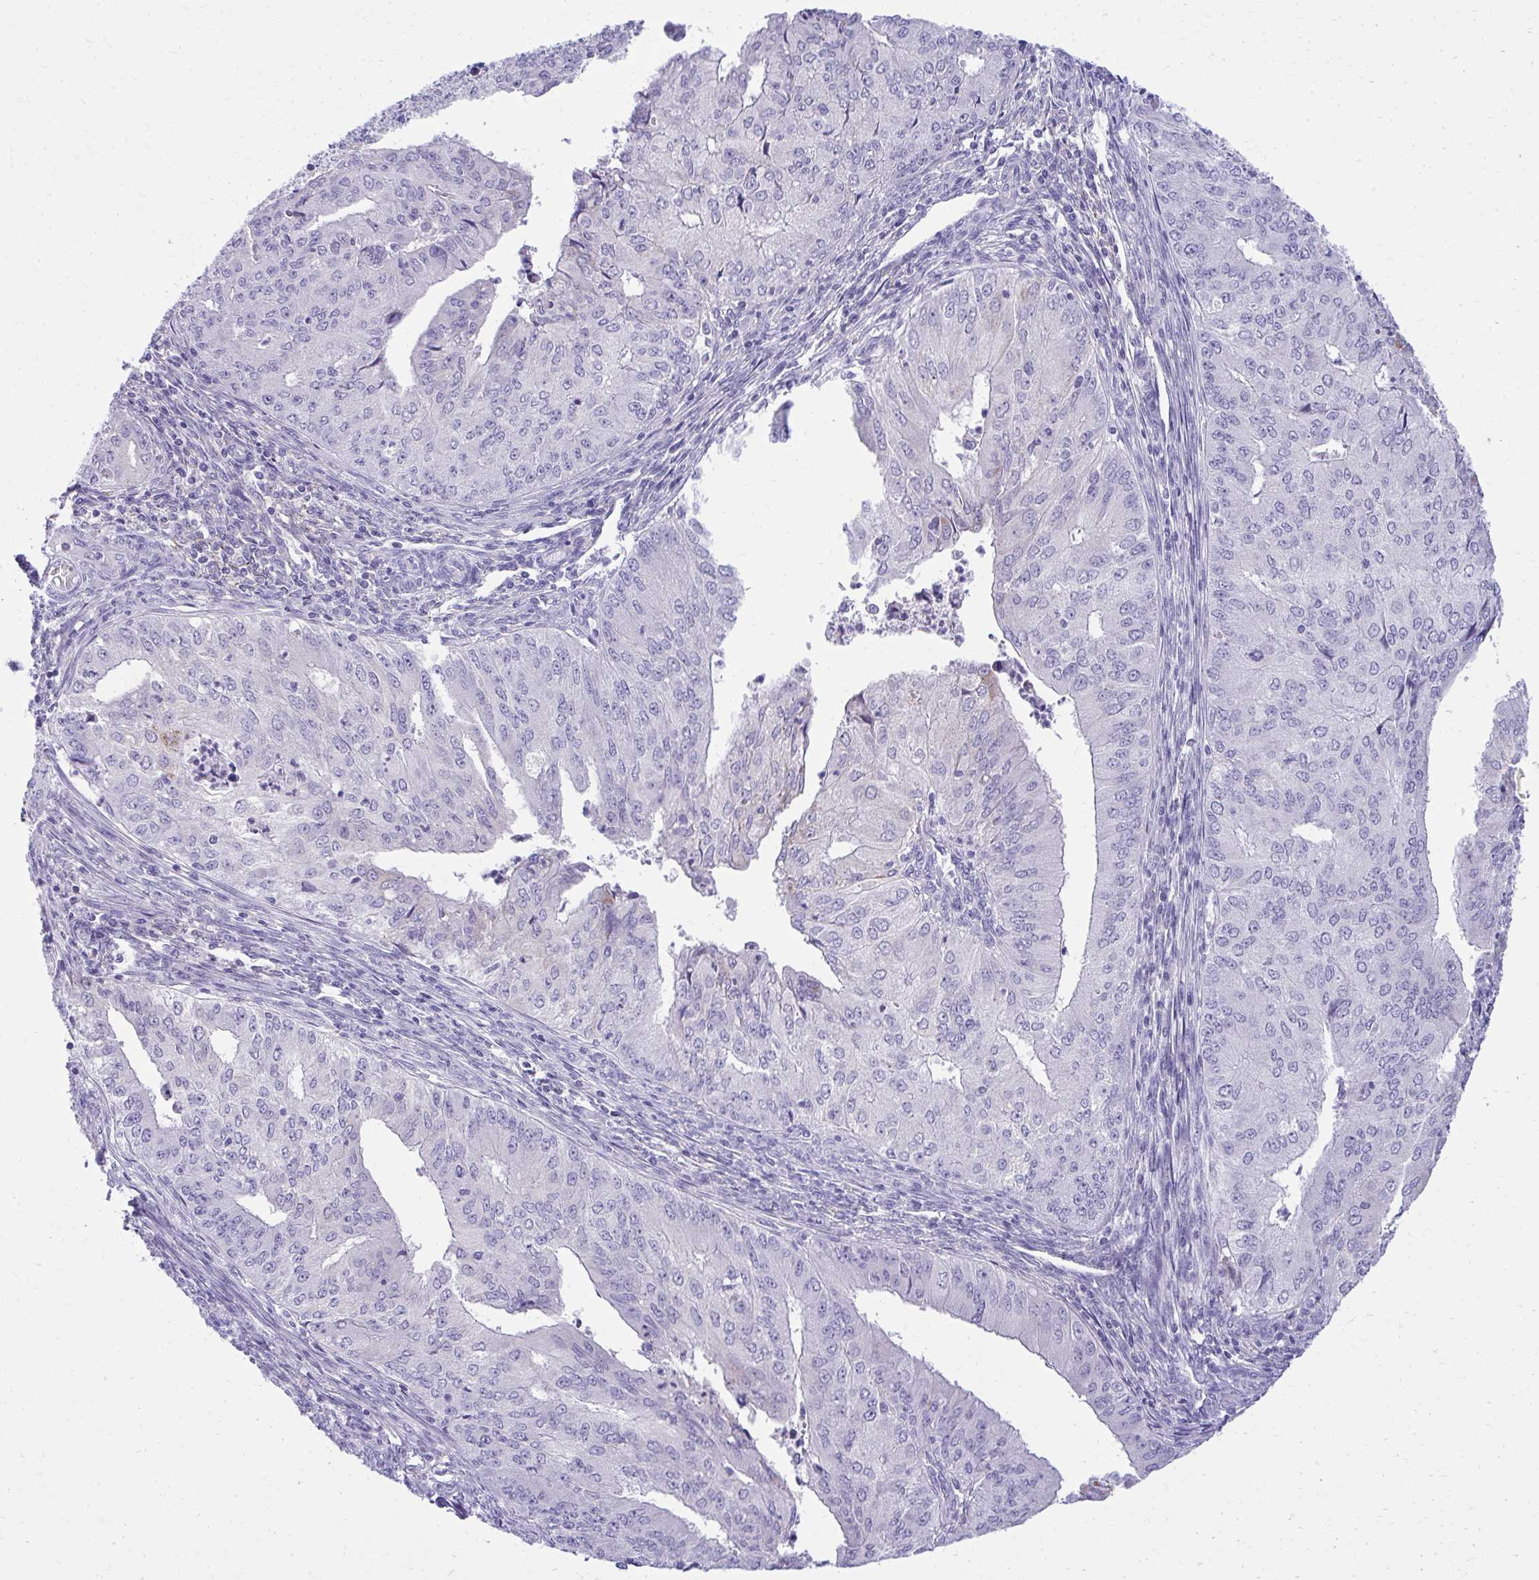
{"staining": {"intensity": "negative", "quantity": "none", "location": "none"}, "tissue": "endometrial cancer", "cell_type": "Tumor cells", "image_type": "cancer", "snomed": [{"axis": "morphology", "description": "Adenocarcinoma, NOS"}, {"axis": "topography", "description": "Endometrium"}], "caption": "Endometrial cancer was stained to show a protein in brown. There is no significant staining in tumor cells.", "gene": "AIG1", "patient": {"sex": "female", "age": 50}}